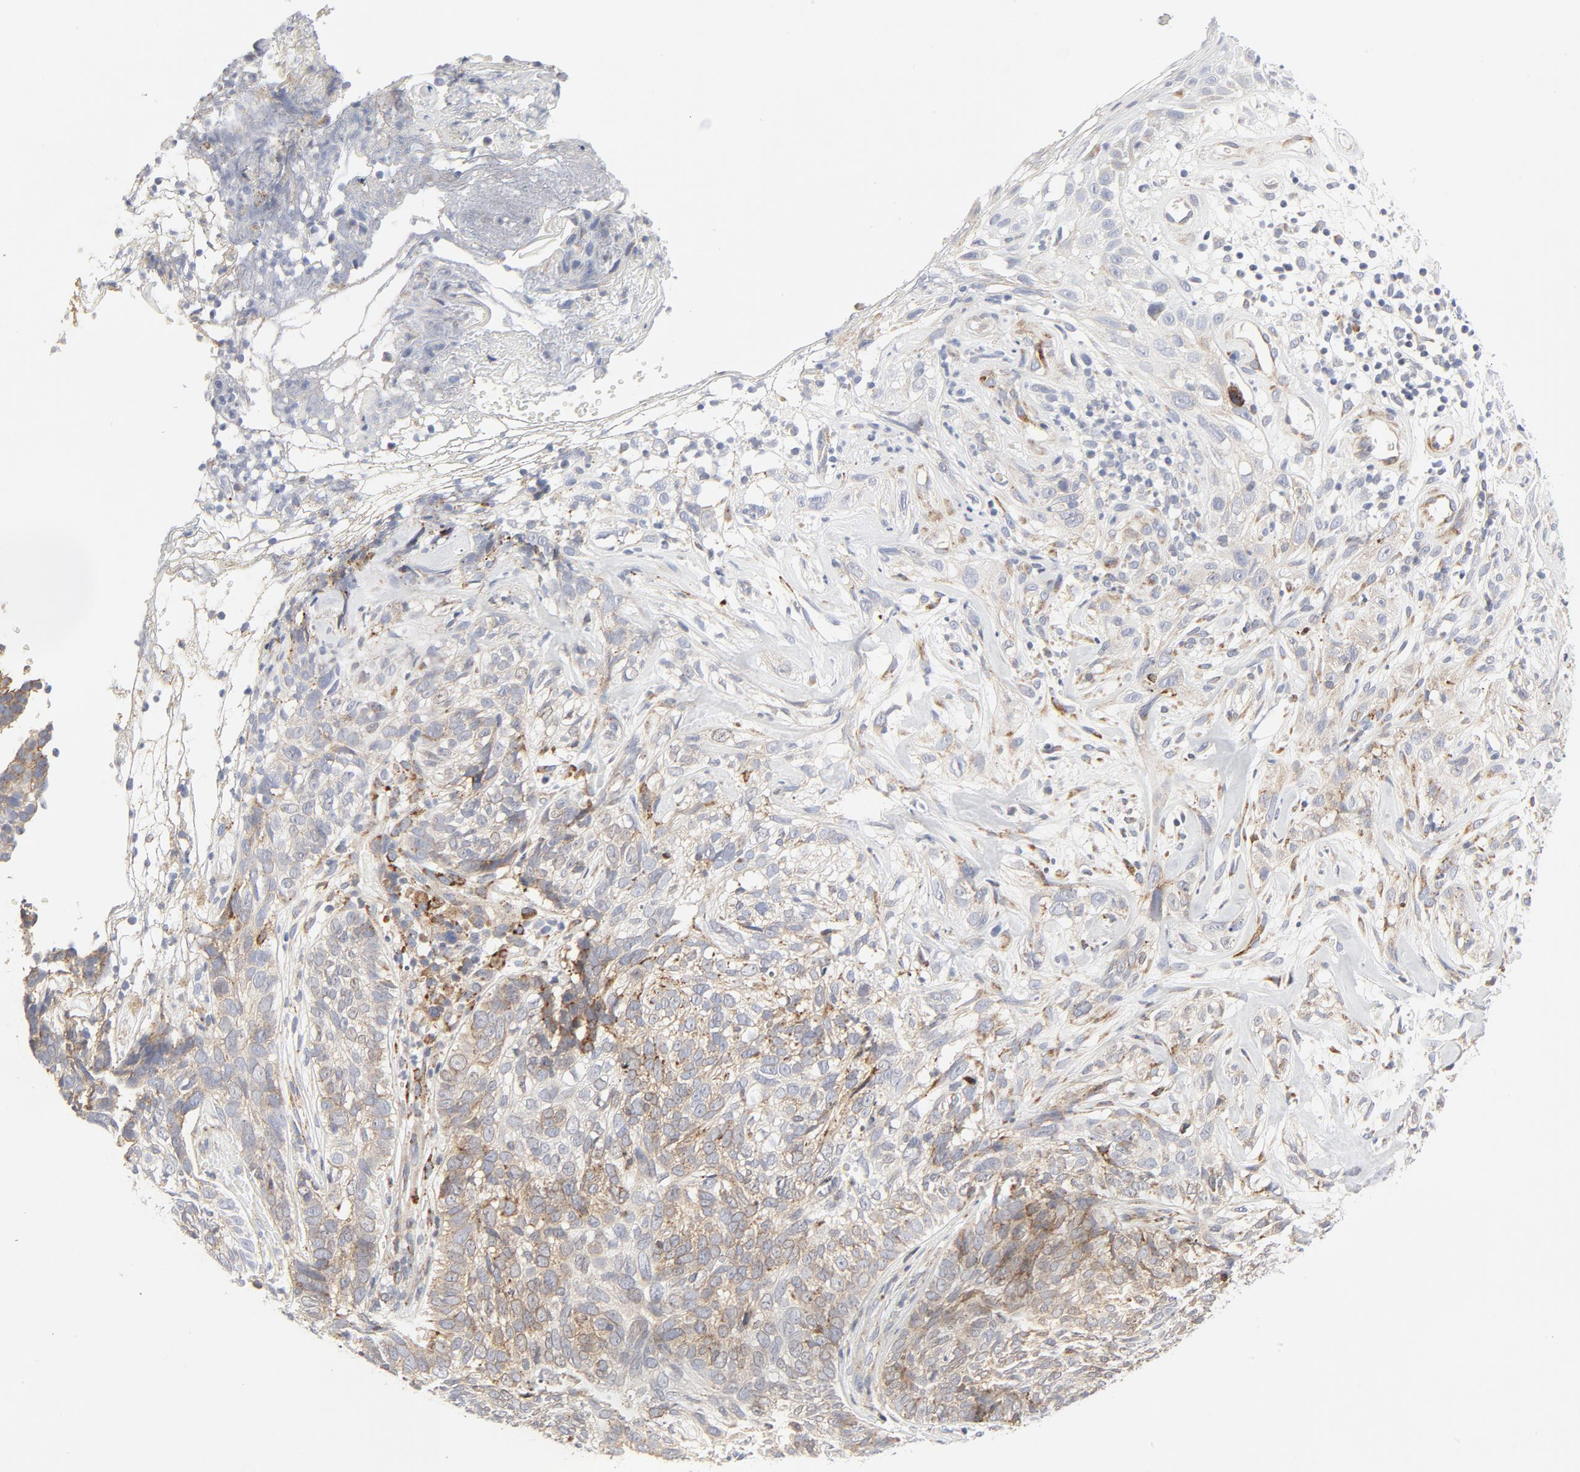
{"staining": {"intensity": "strong", "quantity": ">75%", "location": "cytoplasmic/membranous"}, "tissue": "skin cancer", "cell_type": "Tumor cells", "image_type": "cancer", "snomed": [{"axis": "morphology", "description": "Basal cell carcinoma"}, {"axis": "topography", "description": "Skin"}], "caption": "The histopathology image reveals immunohistochemical staining of basal cell carcinoma (skin). There is strong cytoplasmic/membranous expression is identified in approximately >75% of tumor cells.", "gene": "LRP6", "patient": {"sex": "male", "age": 72}}